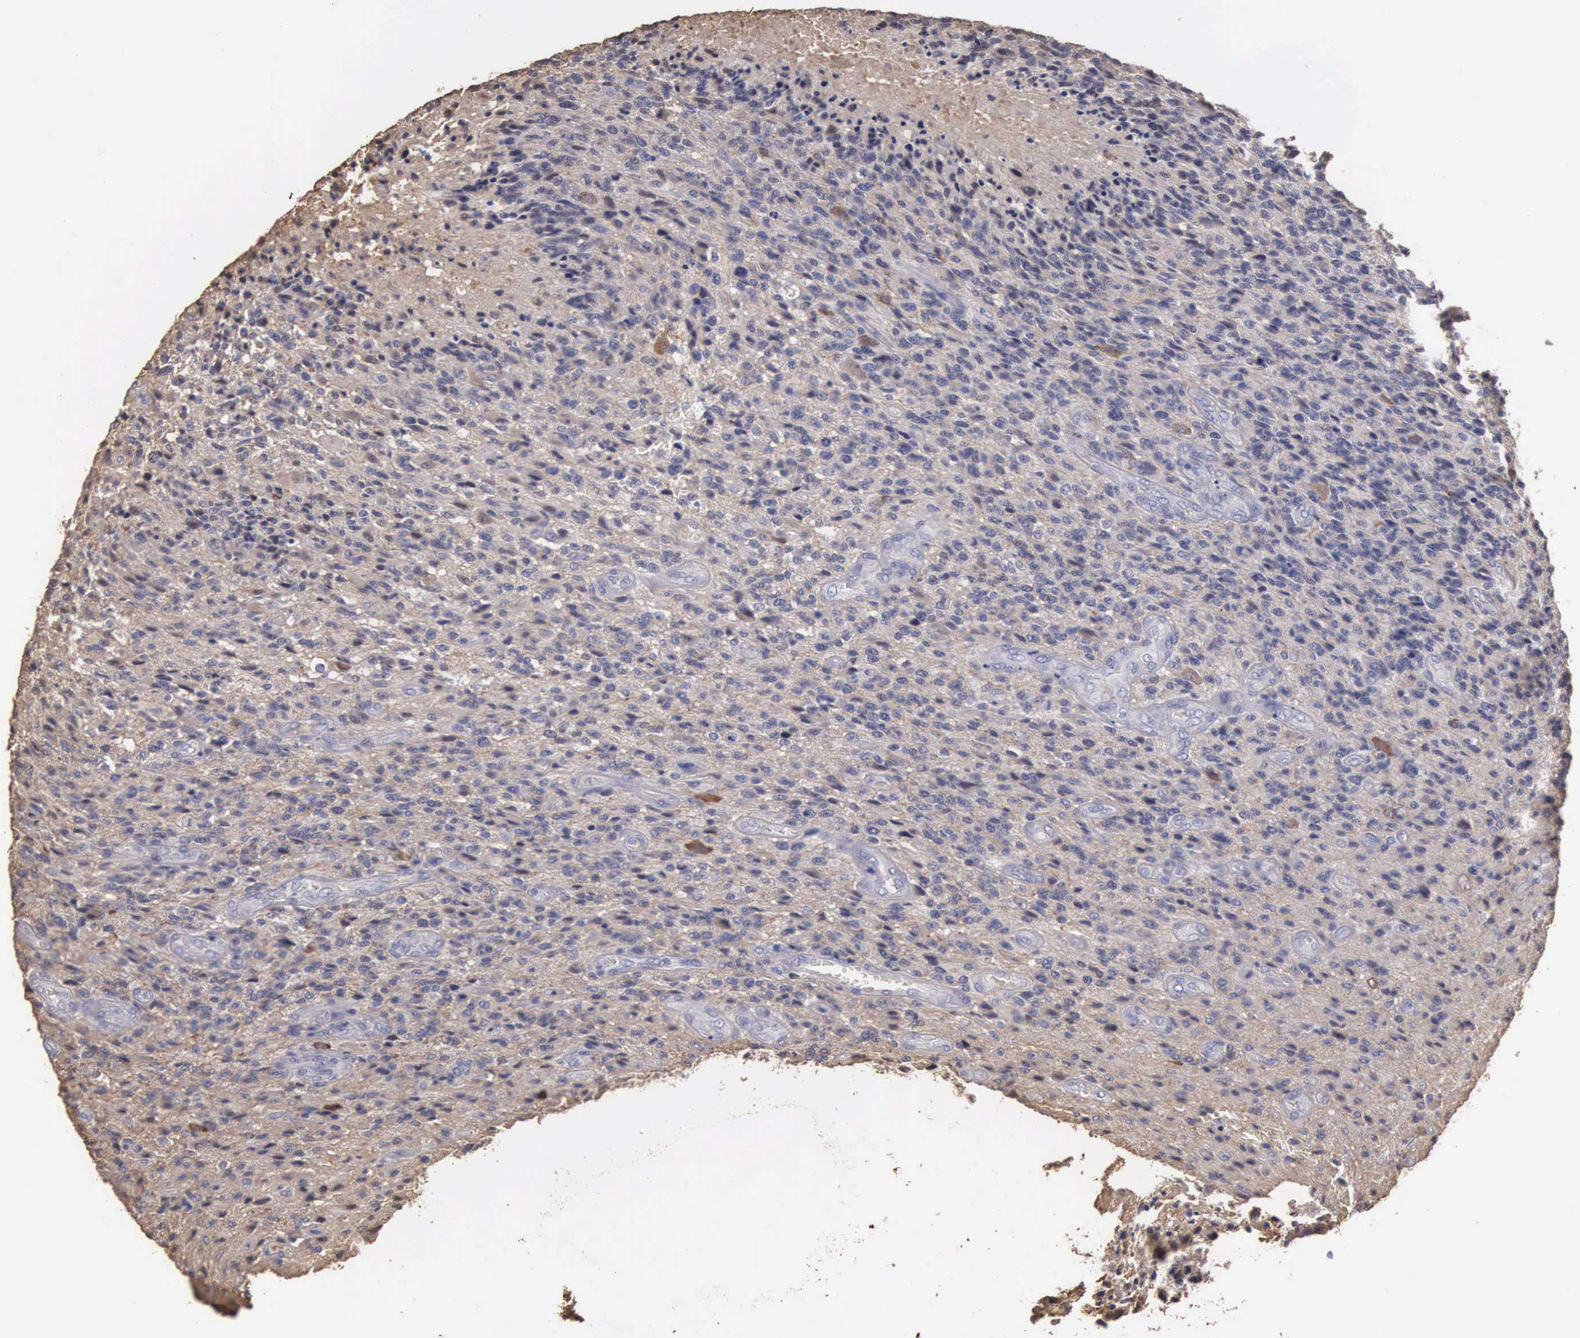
{"staining": {"intensity": "weak", "quantity": ">75%", "location": "cytoplasmic/membranous"}, "tissue": "glioma", "cell_type": "Tumor cells", "image_type": "cancer", "snomed": [{"axis": "morphology", "description": "Glioma, malignant, High grade"}, {"axis": "topography", "description": "Brain"}], "caption": "Weak cytoplasmic/membranous staining for a protein is present in approximately >75% of tumor cells of malignant high-grade glioma using immunohistochemistry (IHC).", "gene": "ENO3", "patient": {"sex": "male", "age": 36}}